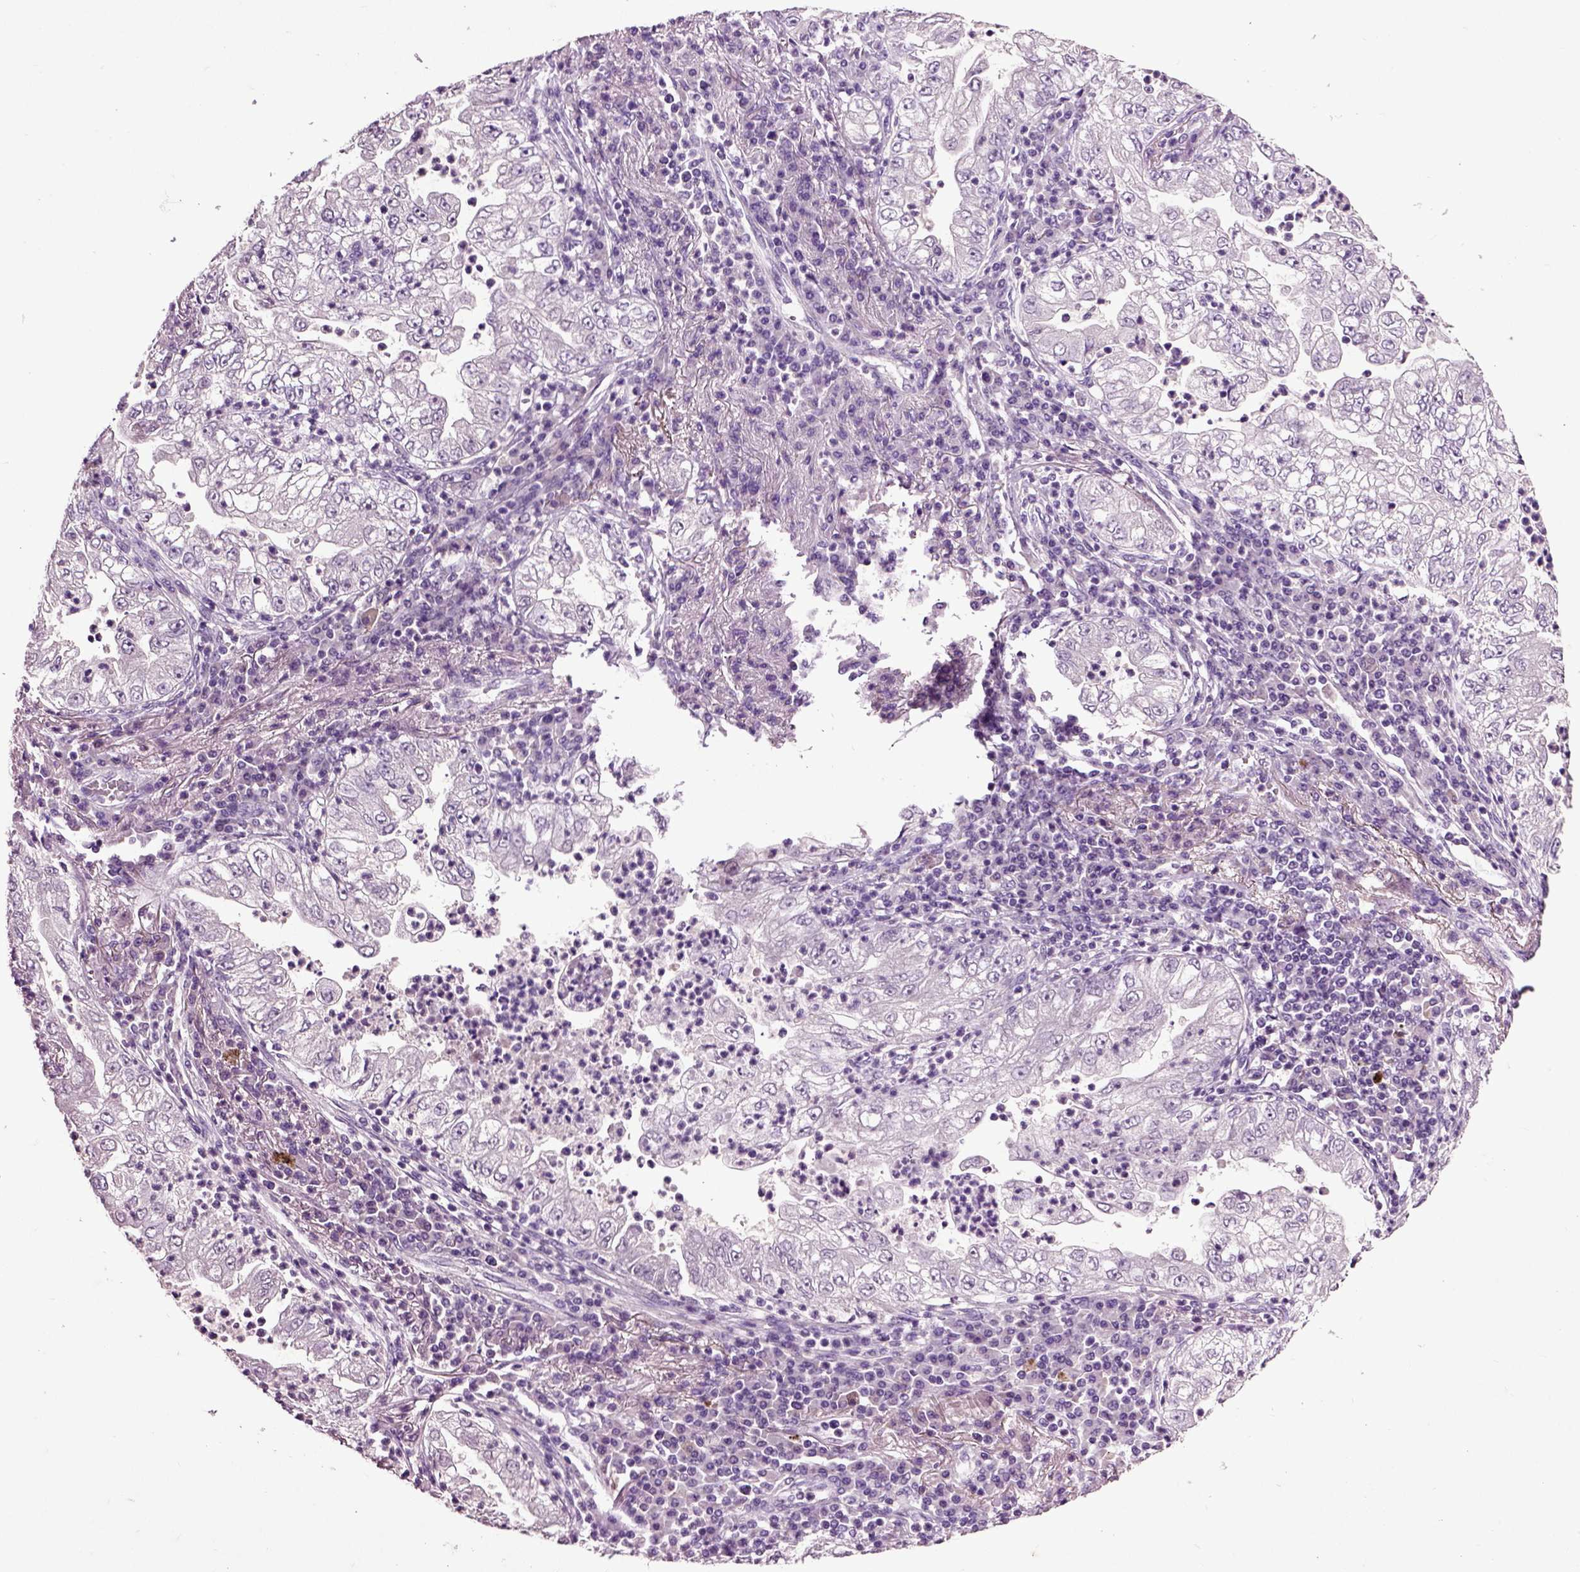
{"staining": {"intensity": "negative", "quantity": "none", "location": "none"}, "tissue": "lung cancer", "cell_type": "Tumor cells", "image_type": "cancer", "snomed": [{"axis": "morphology", "description": "Adenocarcinoma, NOS"}, {"axis": "topography", "description": "Lung"}], "caption": "Immunohistochemical staining of human lung adenocarcinoma shows no significant staining in tumor cells.", "gene": "CRHR1", "patient": {"sex": "female", "age": 73}}